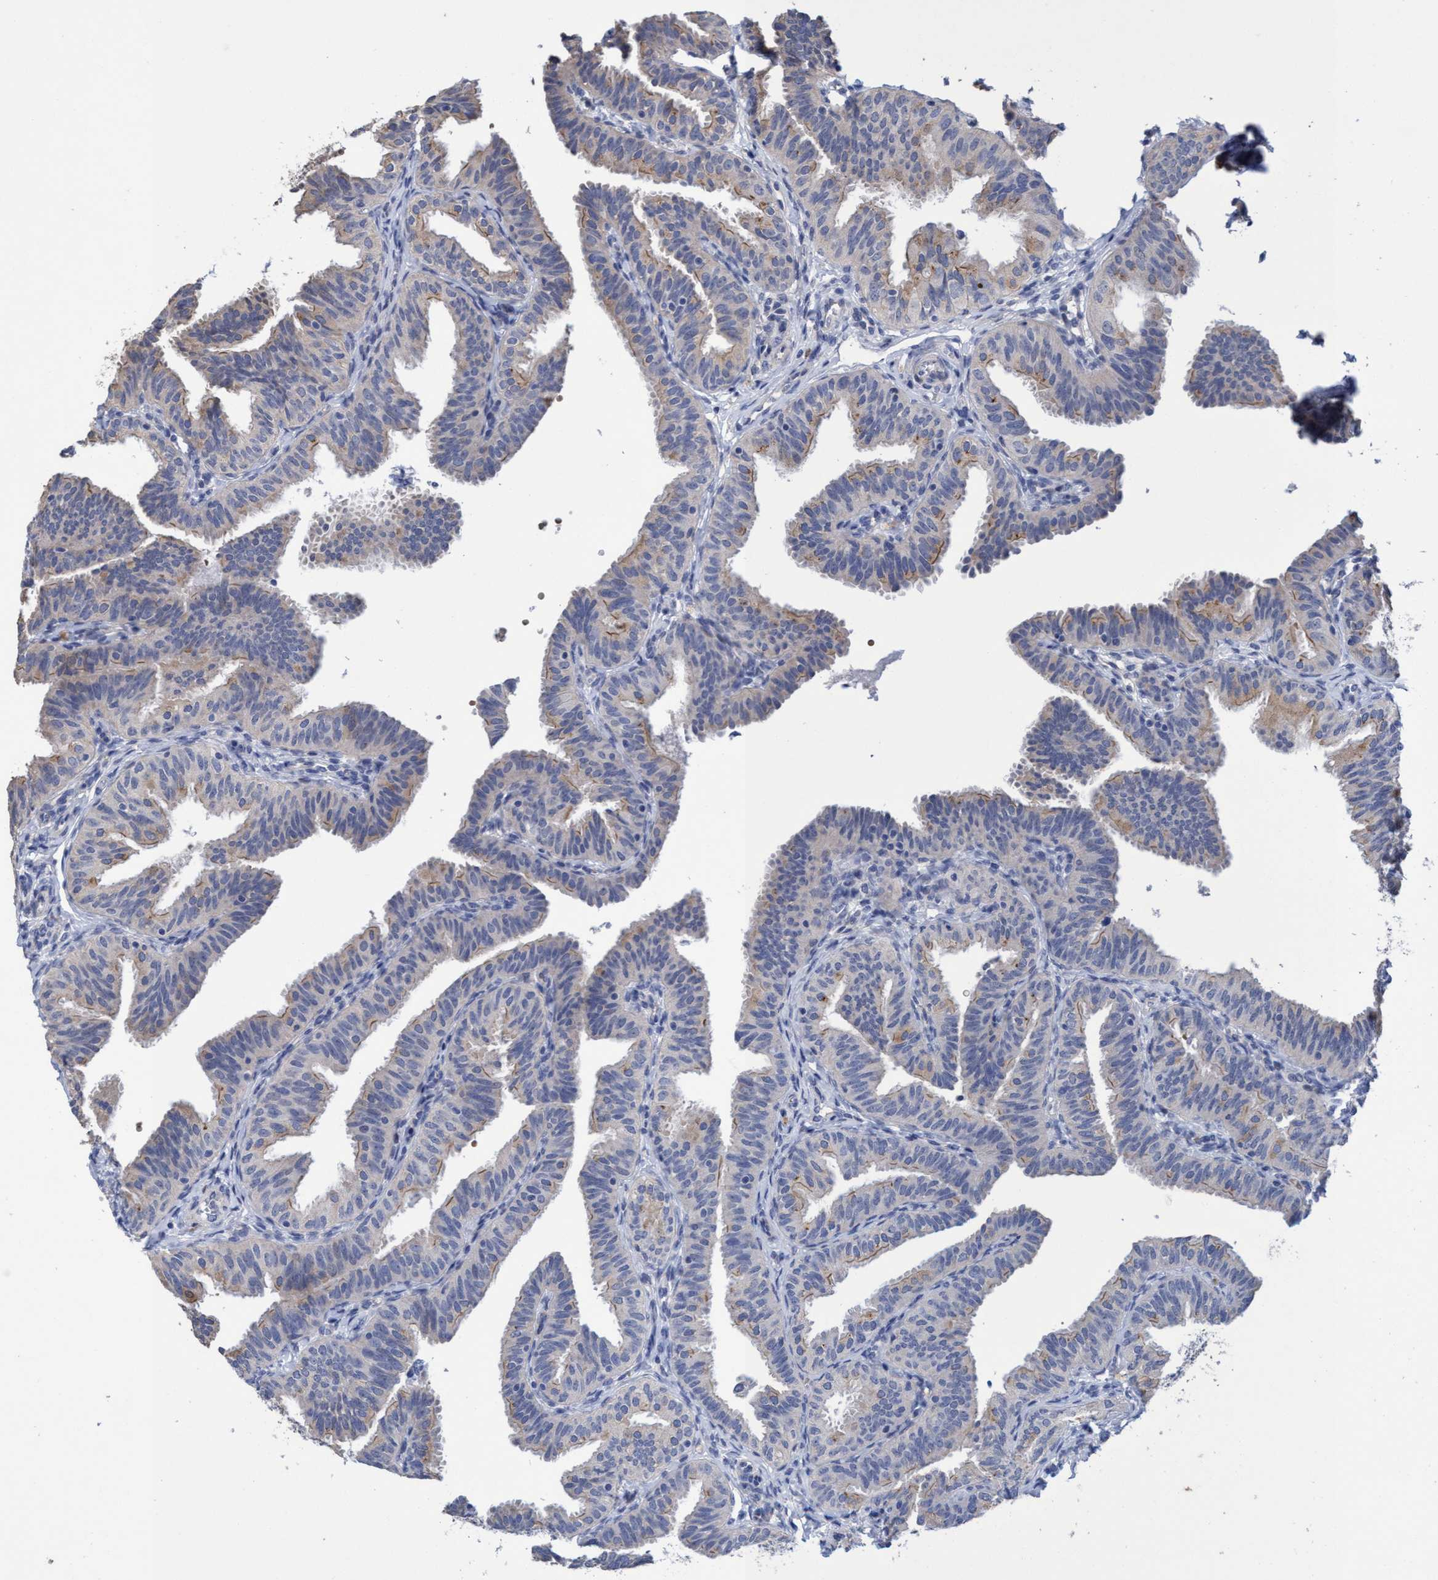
{"staining": {"intensity": "weak", "quantity": "25%-75%", "location": "cytoplasmic/membranous"}, "tissue": "fallopian tube", "cell_type": "Glandular cells", "image_type": "normal", "snomed": [{"axis": "morphology", "description": "Normal tissue, NOS"}, {"axis": "topography", "description": "Fallopian tube"}], "caption": "Fallopian tube stained with DAB immunohistochemistry (IHC) demonstrates low levels of weak cytoplasmic/membranous staining in about 25%-75% of glandular cells.", "gene": "SEMA4D", "patient": {"sex": "female", "age": 35}}